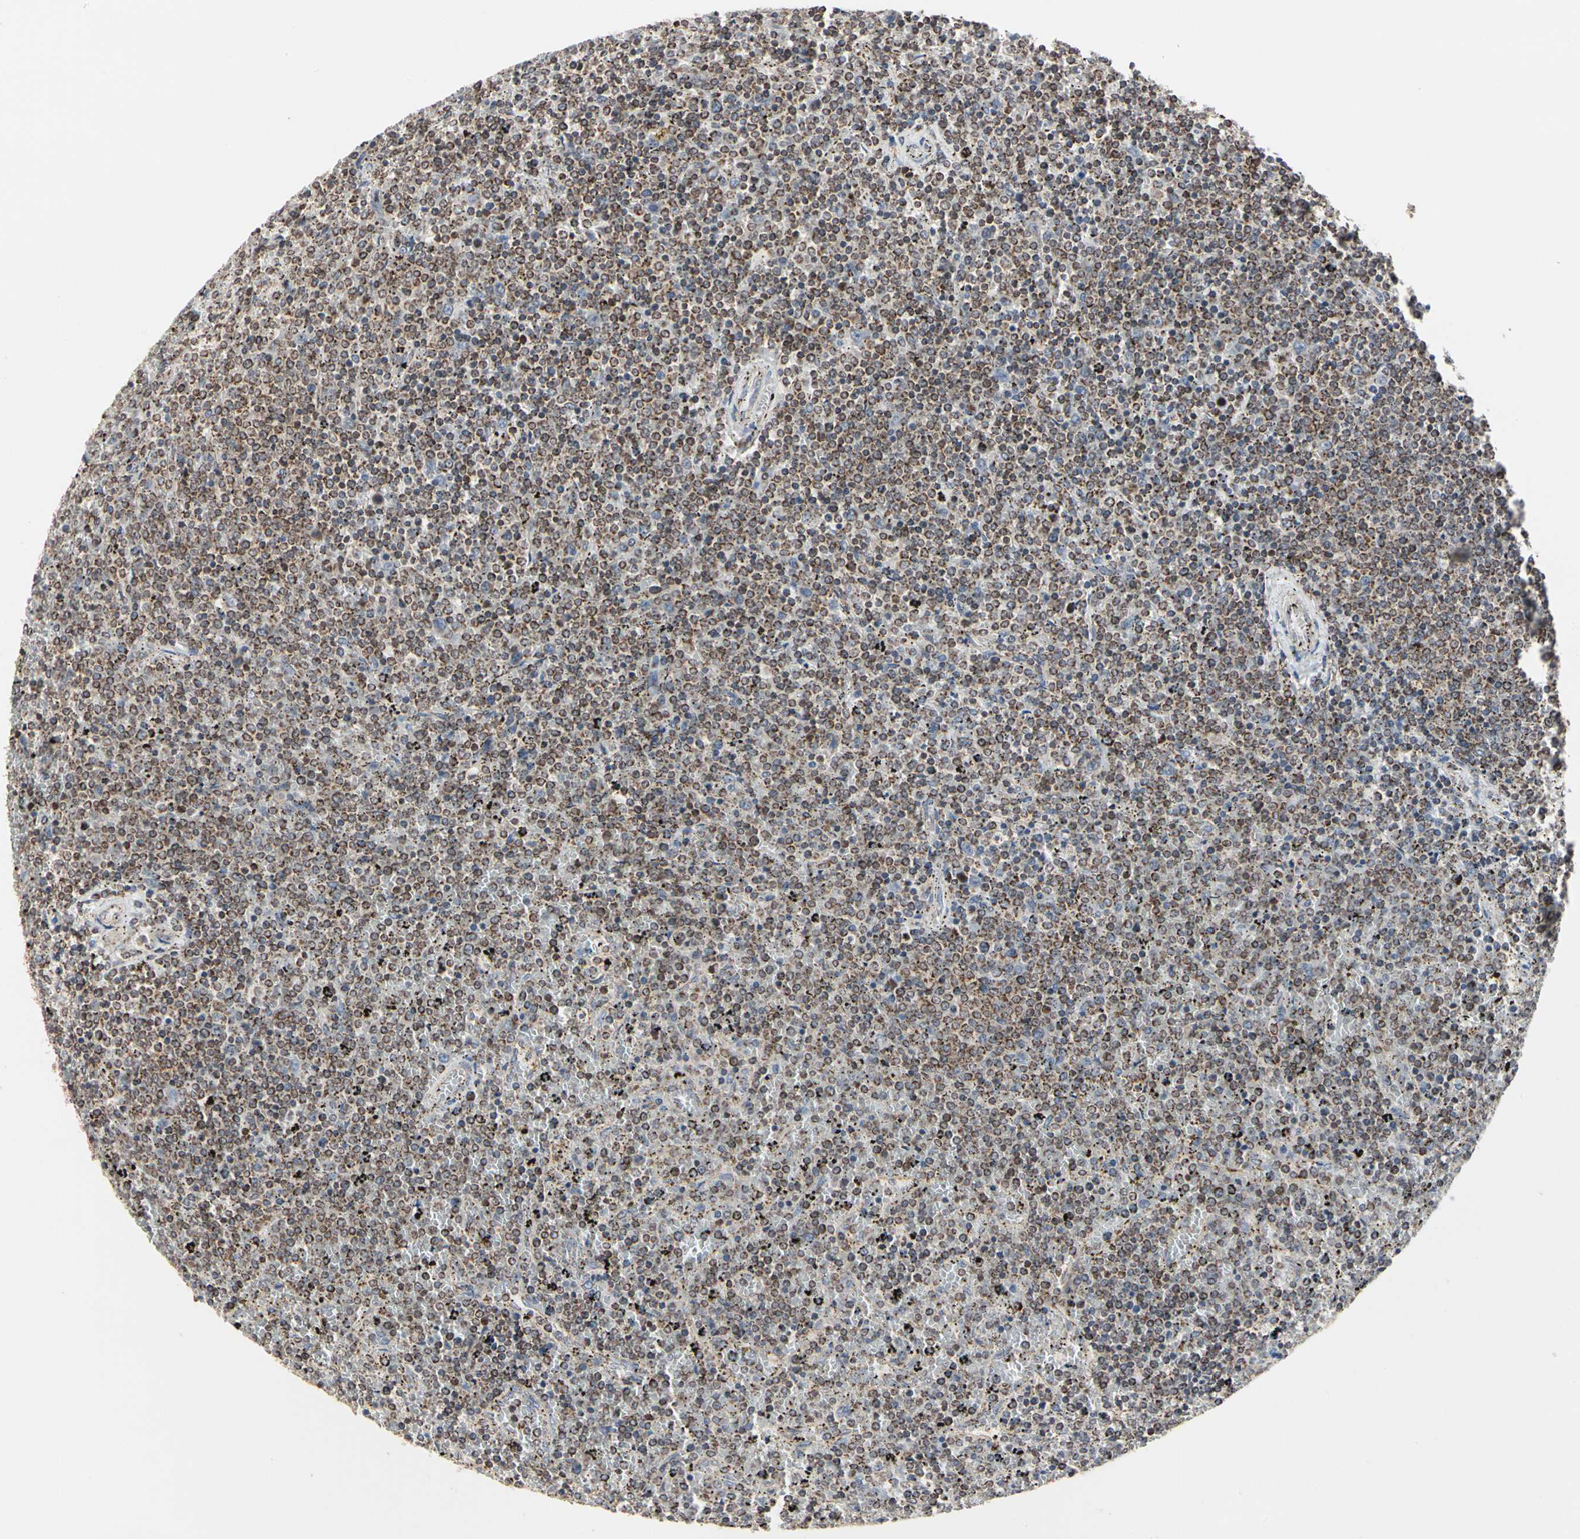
{"staining": {"intensity": "weak", "quantity": ">75%", "location": "cytoplasmic/membranous,nuclear"}, "tissue": "lymphoma", "cell_type": "Tumor cells", "image_type": "cancer", "snomed": [{"axis": "morphology", "description": "Malignant lymphoma, non-Hodgkin's type, Low grade"}, {"axis": "topography", "description": "Spleen"}], "caption": "Lymphoma stained for a protein (brown) demonstrates weak cytoplasmic/membranous and nuclear positive staining in about >75% of tumor cells.", "gene": "TSKU", "patient": {"sex": "female", "age": 77}}